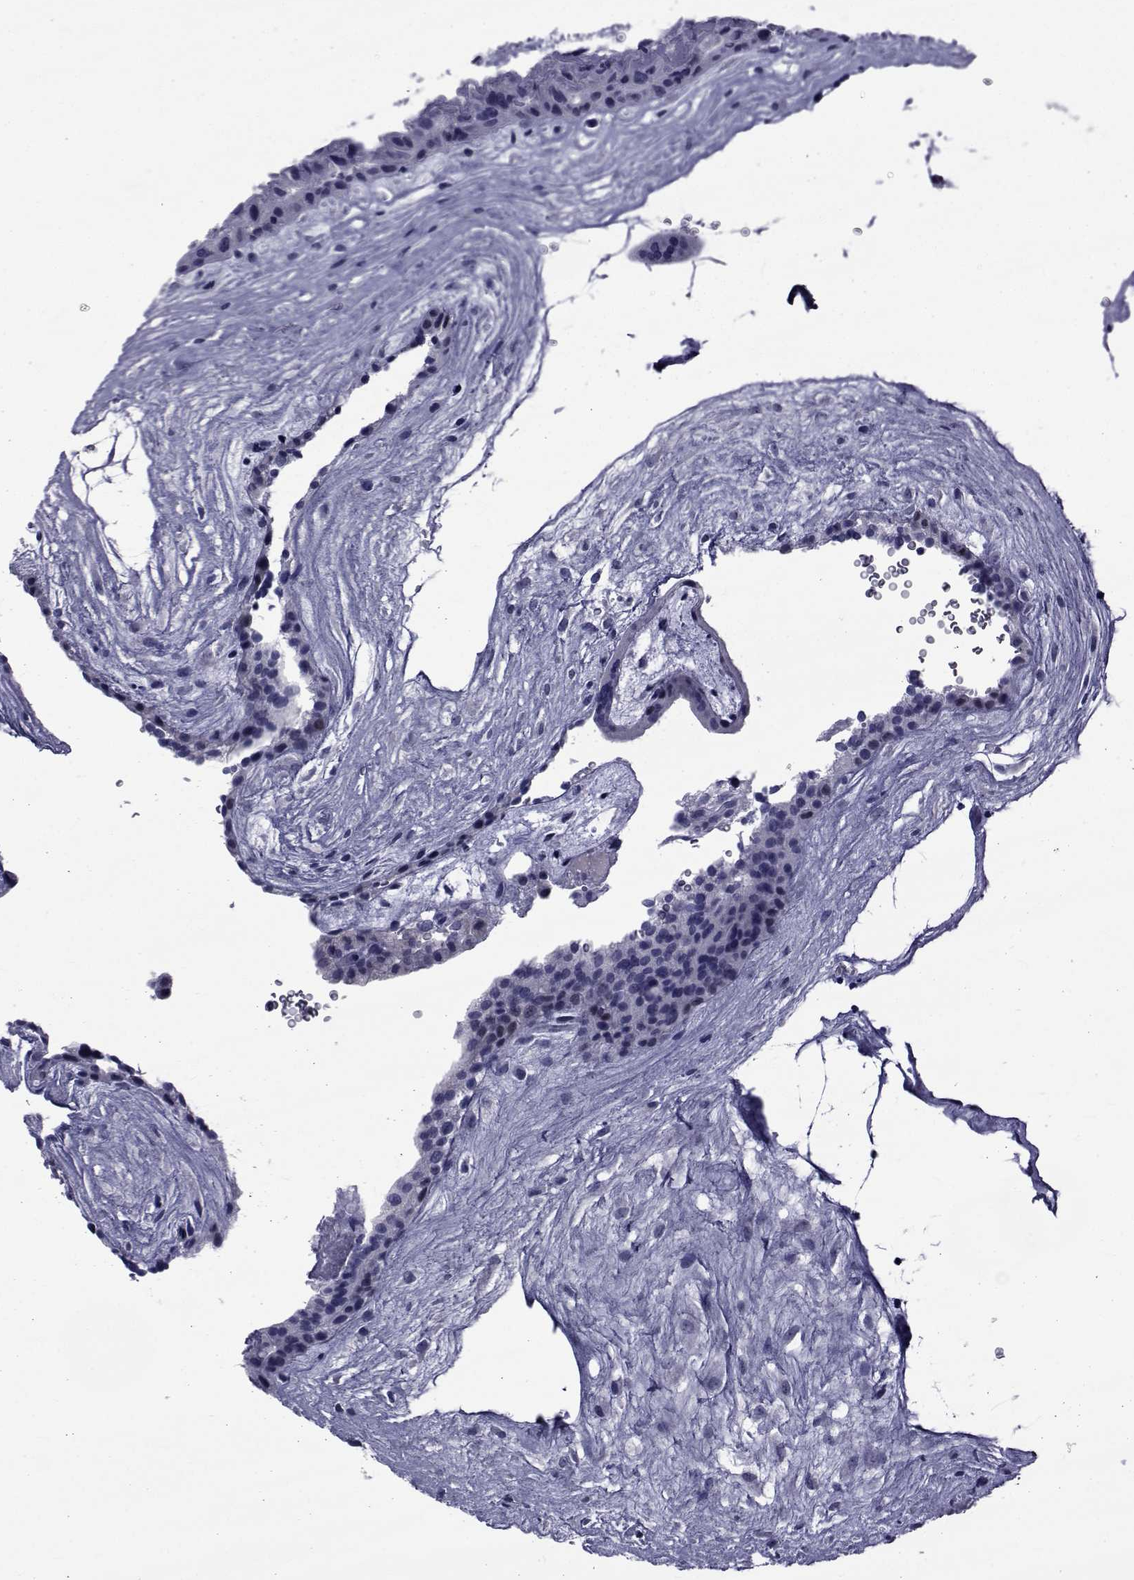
{"staining": {"intensity": "negative", "quantity": "none", "location": "none"}, "tissue": "placenta", "cell_type": "Decidual cells", "image_type": "normal", "snomed": [{"axis": "morphology", "description": "Normal tissue, NOS"}, {"axis": "topography", "description": "Placenta"}], "caption": "Decidual cells show no significant positivity in benign placenta. Brightfield microscopy of IHC stained with DAB (3,3'-diaminobenzidine) (brown) and hematoxylin (blue), captured at high magnification.", "gene": "GKAP1", "patient": {"sex": "female", "age": 19}}